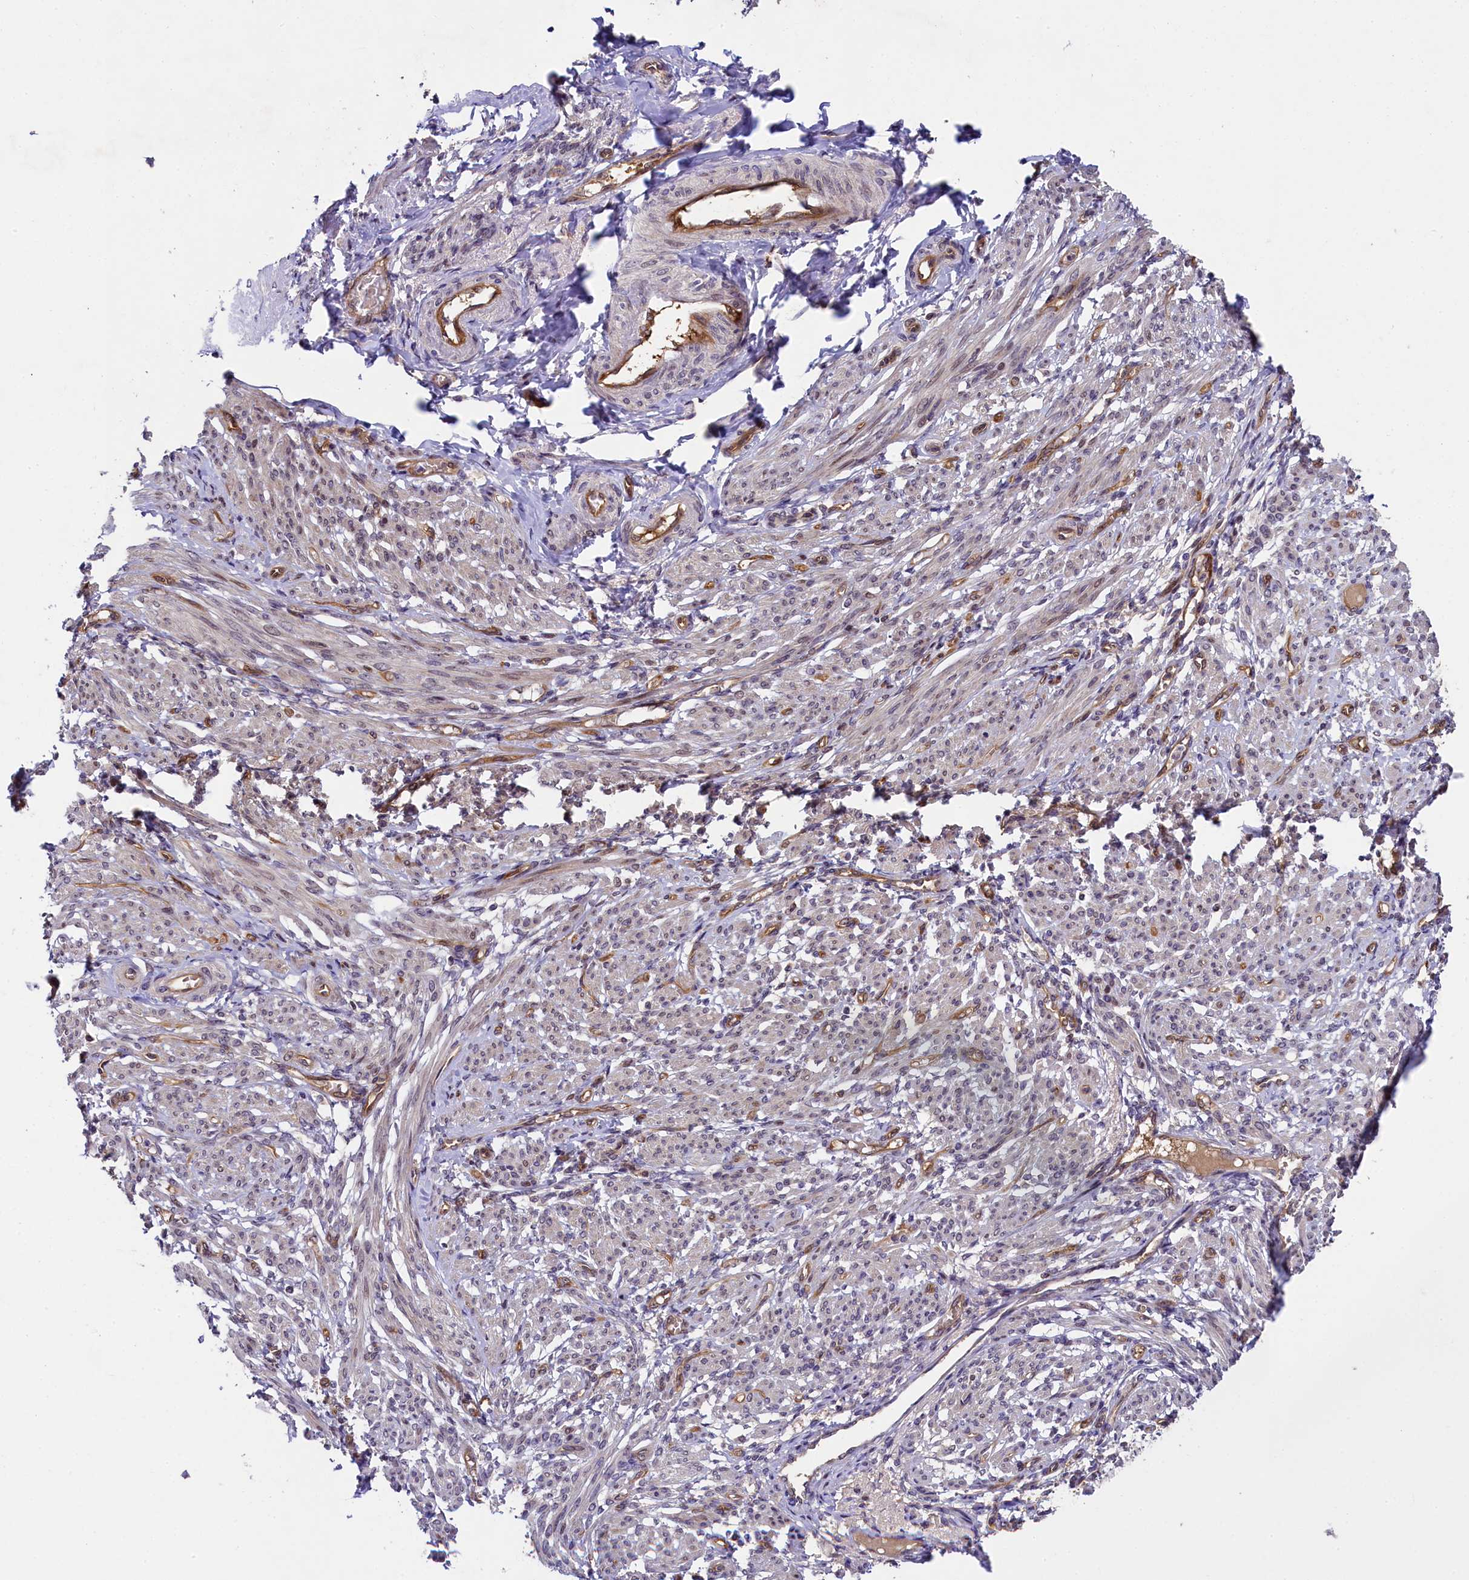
{"staining": {"intensity": "weak", "quantity": "25%-75%", "location": "cytoplasmic/membranous"}, "tissue": "smooth muscle", "cell_type": "Smooth muscle cells", "image_type": "normal", "snomed": [{"axis": "morphology", "description": "Normal tissue, NOS"}, {"axis": "topography", "description": "Smooth muscle"}], "caption": "Brown immunohistochemical staining in unremarkable human smooth muscle shows weak cytoplasmic/membranous expression in approximately 25%-75% of smooth muscle cells.", "gene": "SNRK", "patient": {"sex": "female", "age": 39}}